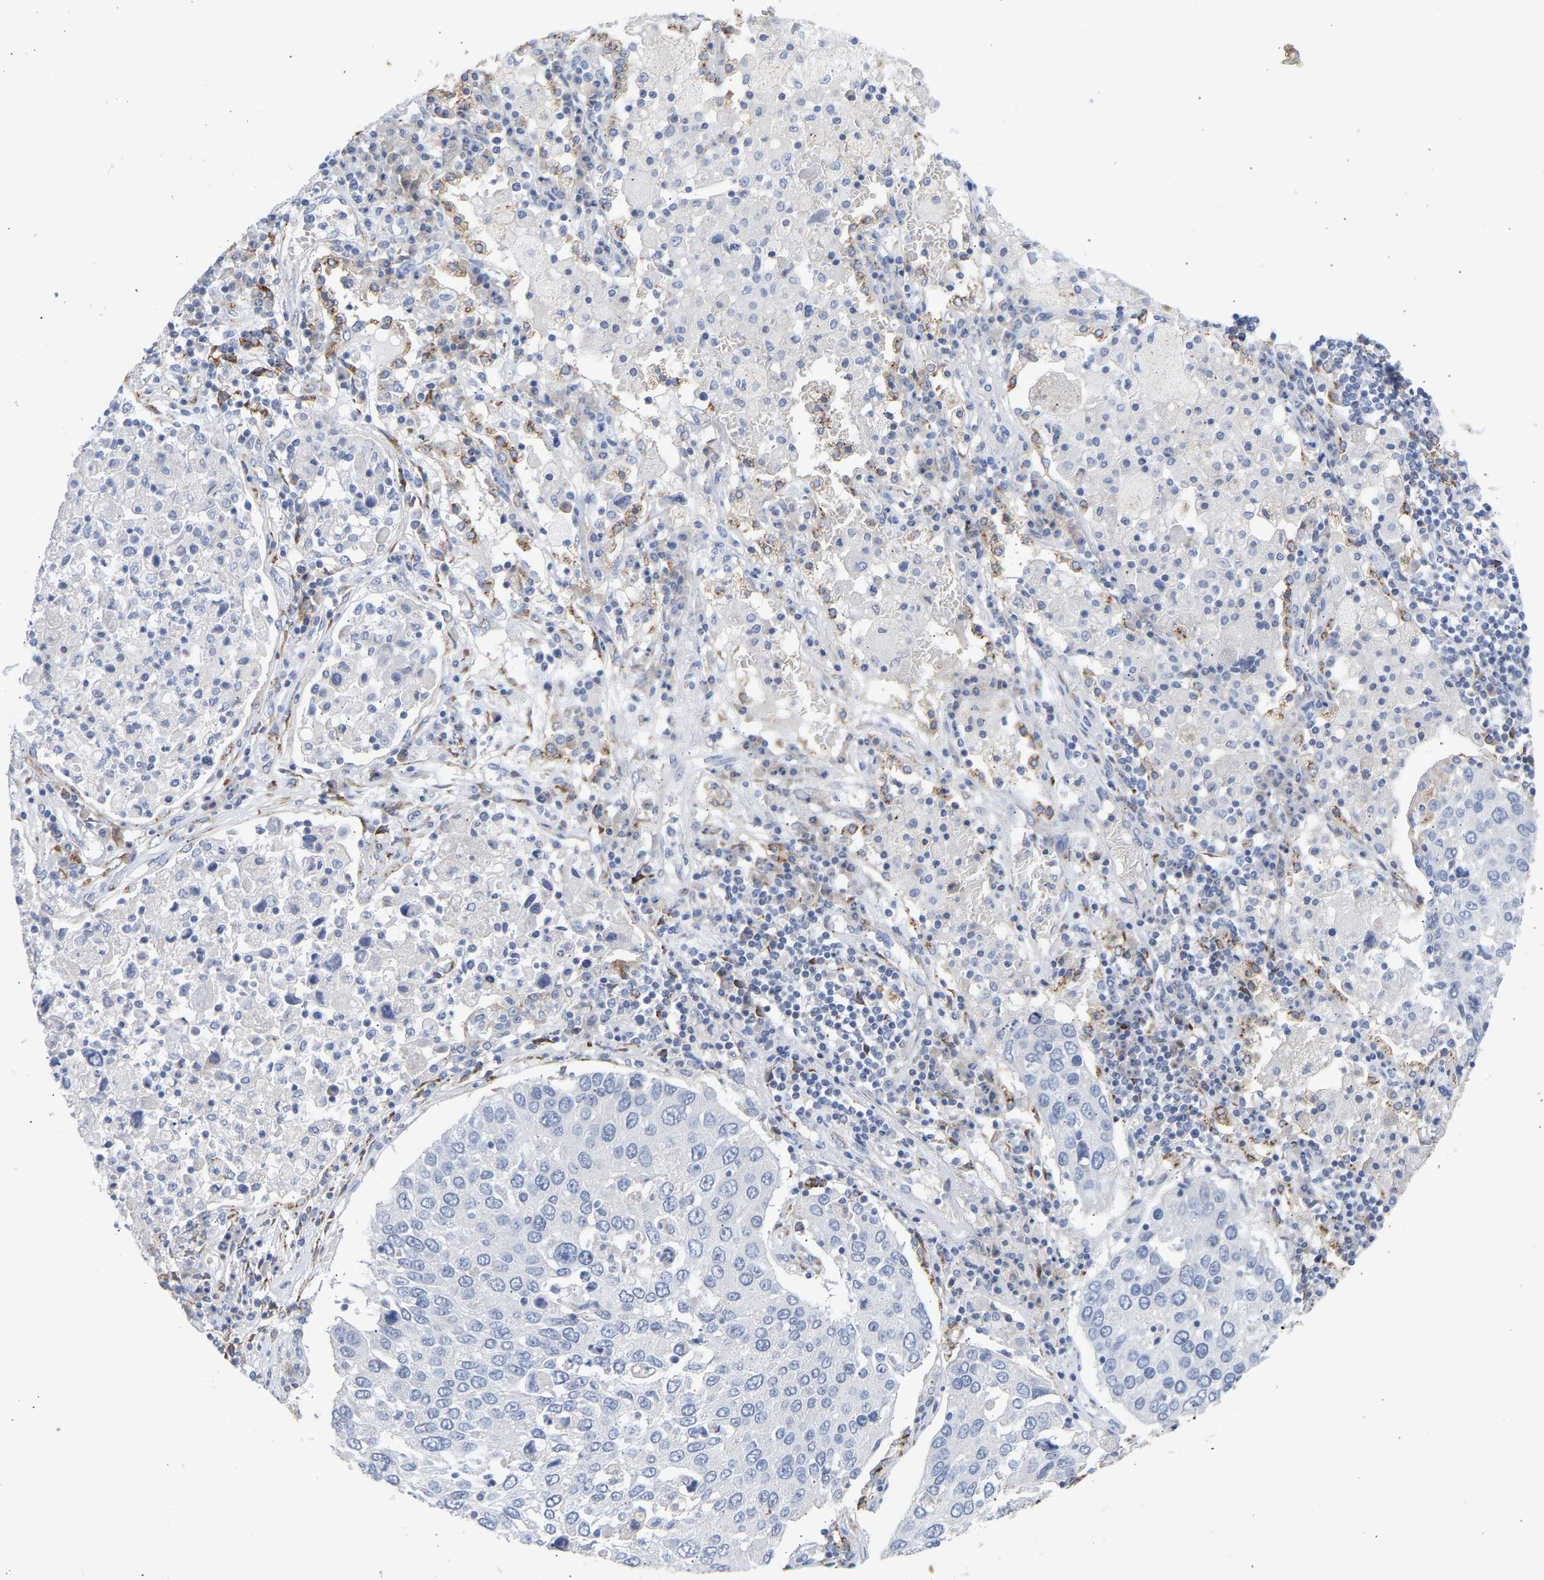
{"staining": {"intensity": "negative", "quantity": "none", "location": "none"}, "tissue": "lung cancer", "cell_type": "Tumor cells", "image_type": "cancer", "snomed": [{"axis": "morphology", "description": "Squamous cell carcinoma, NOS"}, {"axis": "topography", "description": "Lung"}], "caption": "An immunohistochemistry histopathology image of squamous cell carcinoma (lung) is shown. There is no staining in tumor cells of squamous cell carcinoma (lung). (DAB (3,3'-diaminobenzidine) immunohistochemistry (IHC) visualized using brightfield microscopy, high magnification).", "gene": "SELENOM", "patient": {"sex": "male", "age": 65}}